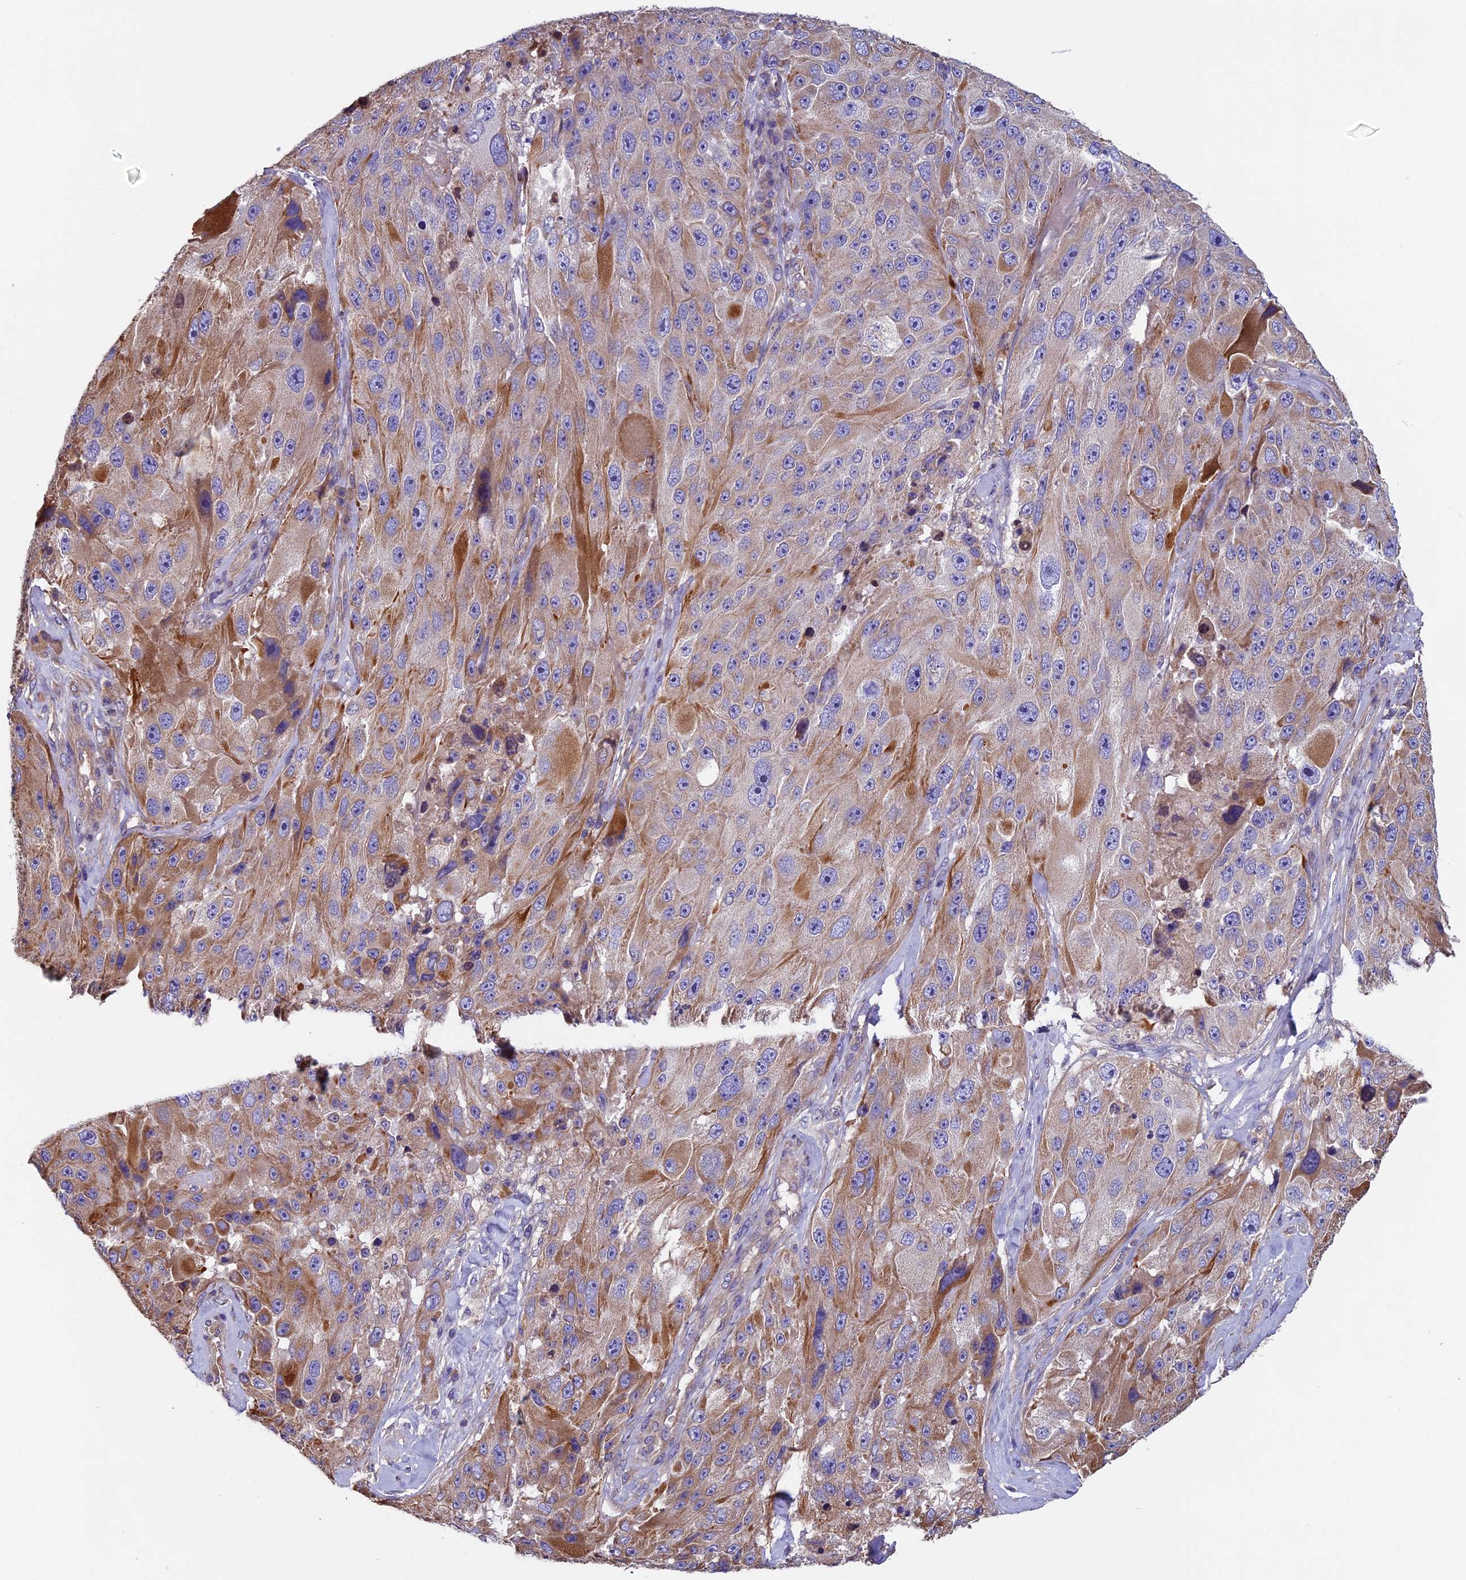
{"staining": {"intensity": "weak", "quantity": "25%-75%", "location": "cytoplasmic/membranous"}, "tissue": "melanoma", "cell_type": "Tumor cells", "image_type": "cancer", "snomed": [{"axis": "morphology", "description": "Malignant melanoma, Metastatic site"}, {"axis": "topography", "description": "Lymph node"}], "caption": "Immunohistochemical staining of human malignant melanoma (metastatic site) shows weak cytoplasmic/membranous protein positivity in approximately 25%-75% of tumor cells. The protein of interest is stained brown, and the nuclei are stained in blue (DAB (3,3'-diaminobenzidine) IHC with brightfield microscopy, high magnification).", "gene": "CCDC153", "patient": {"sex": "male", "age": 62}}